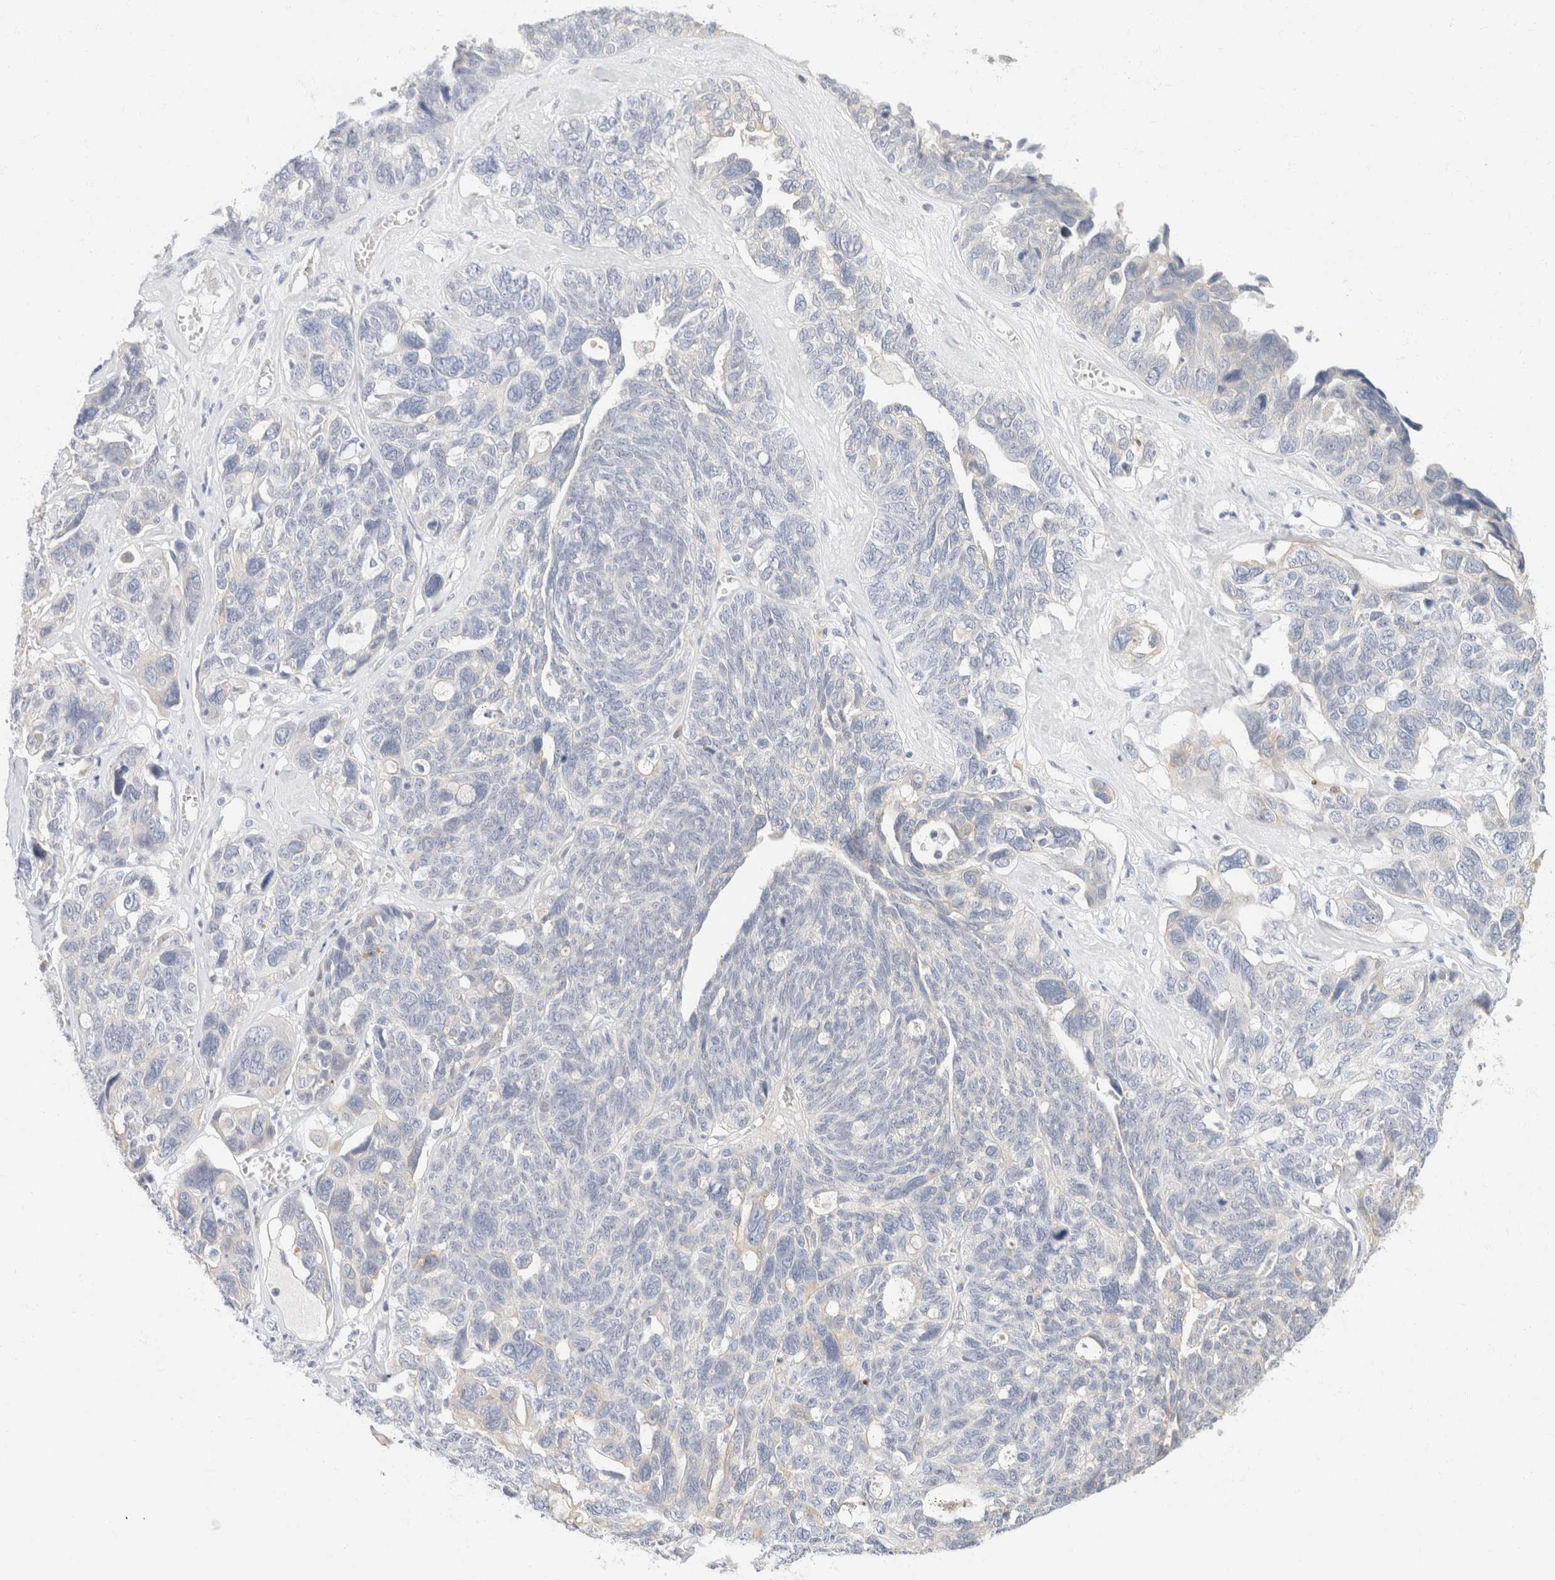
{"staining": {"intensity": "negative", "quantity": "none", "location": "none"}, "tissue": "ovarian cancer", "cell_type": "Tumor cells", "image_type": "cancer", "snomed": [{"axis": "morphology", "description": "Cystadenocarcinoma, serous, NOS"}, {"axis": "topography", "description": "Ovary"}], "caption": "Immunohistochemical staining of human serous cystadenocarcinoma (ovarian) displays no significant expression in tumor cells.", "gene": "KRT20", "patient": {"sex": "female", "age": 79}}